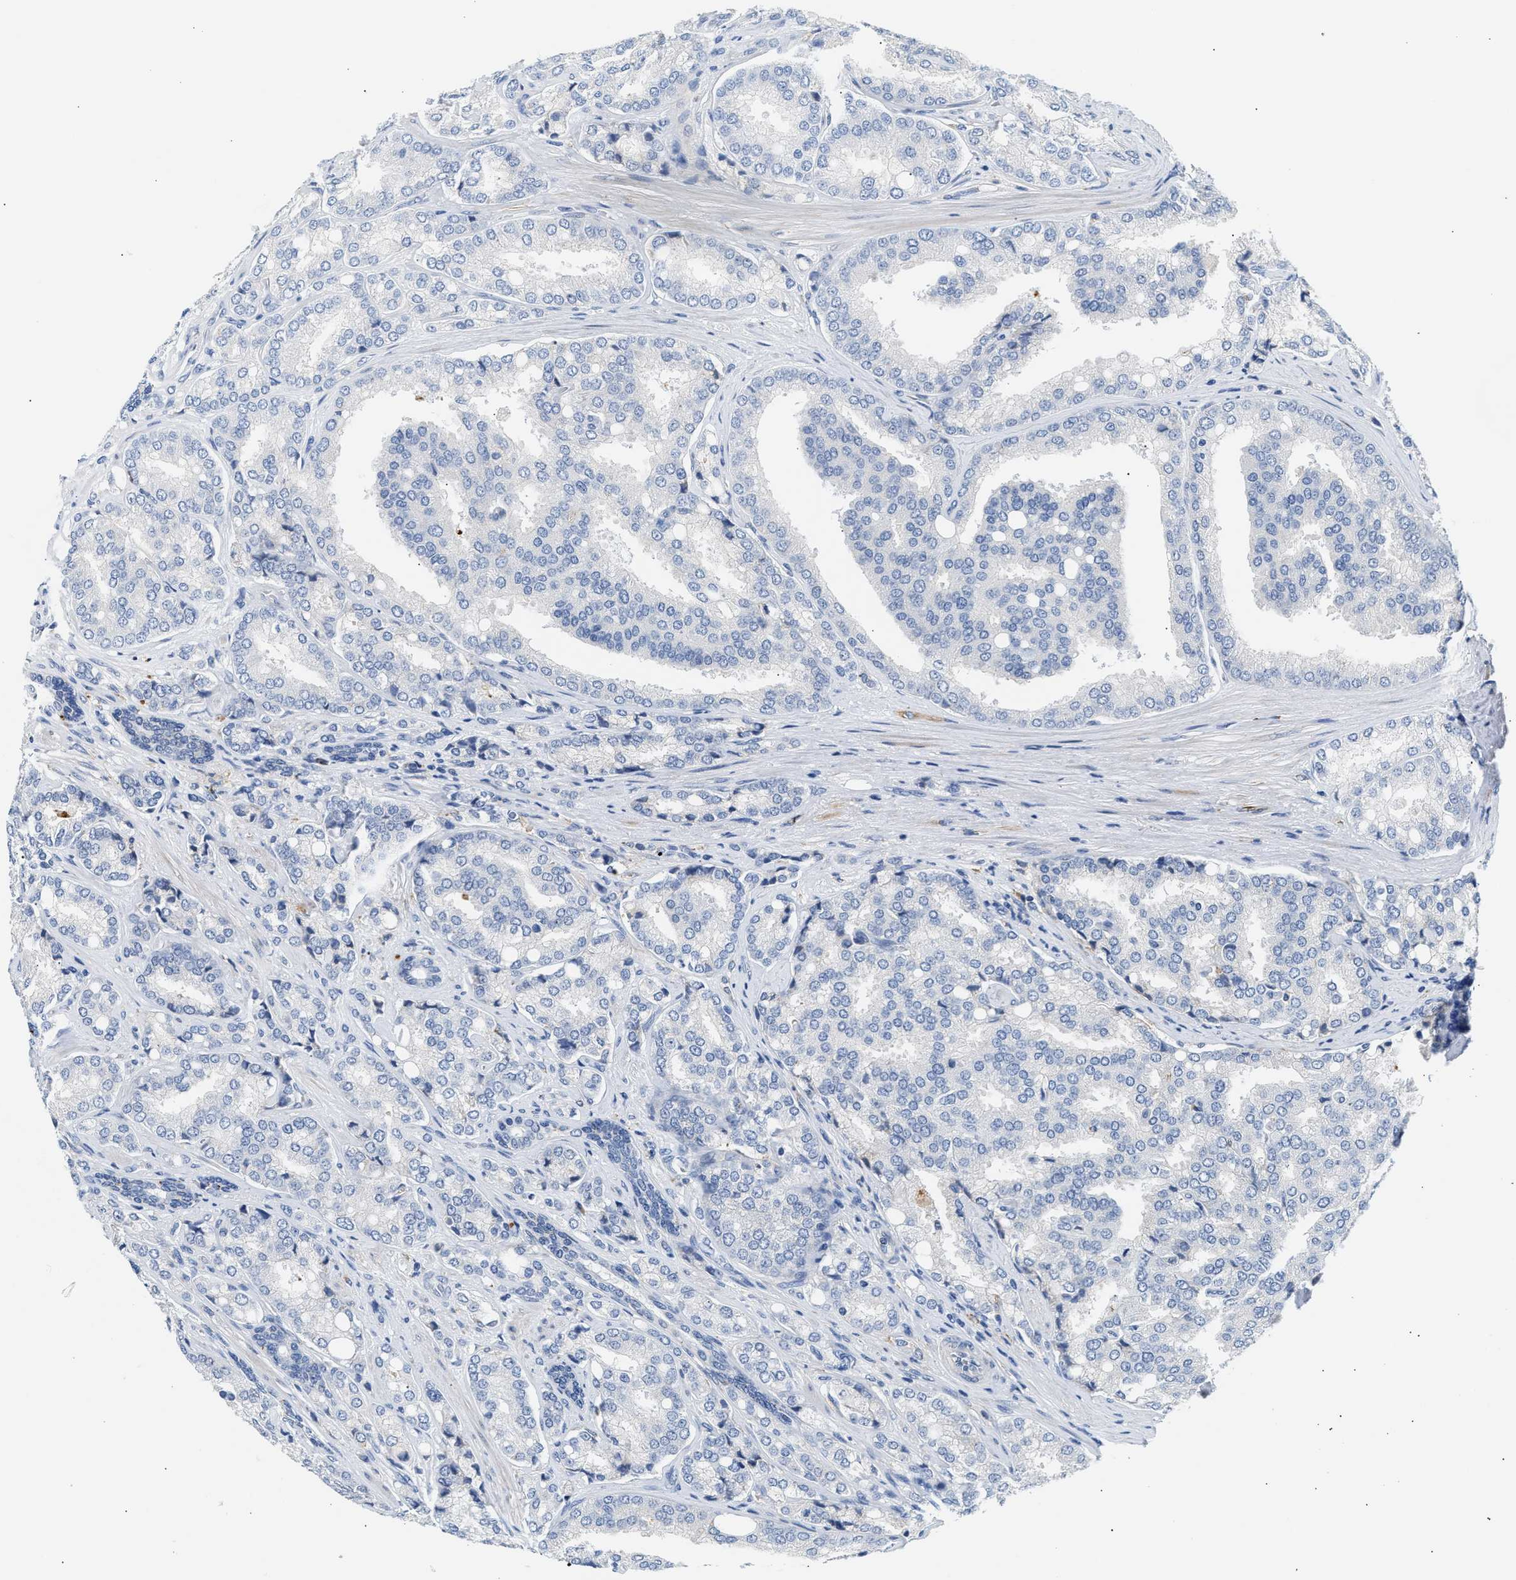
{"staining": {"intensity": "negative", "quantity": "none", "location": "none"}, "tissue": "prostate cancer", "cell_type": "Tumor cells", "image_type": "cancer", "snomed": [{"axis": "morphology", "description": "Adenocarcinoma, High grade"}, {"axis": "topography", "description": "Prostate"}], "caption": "Tumor cells show no significant positivity in prostate cancer.", "gene": "PPM1L", "patient": {"sex": "male", "age": 50}}